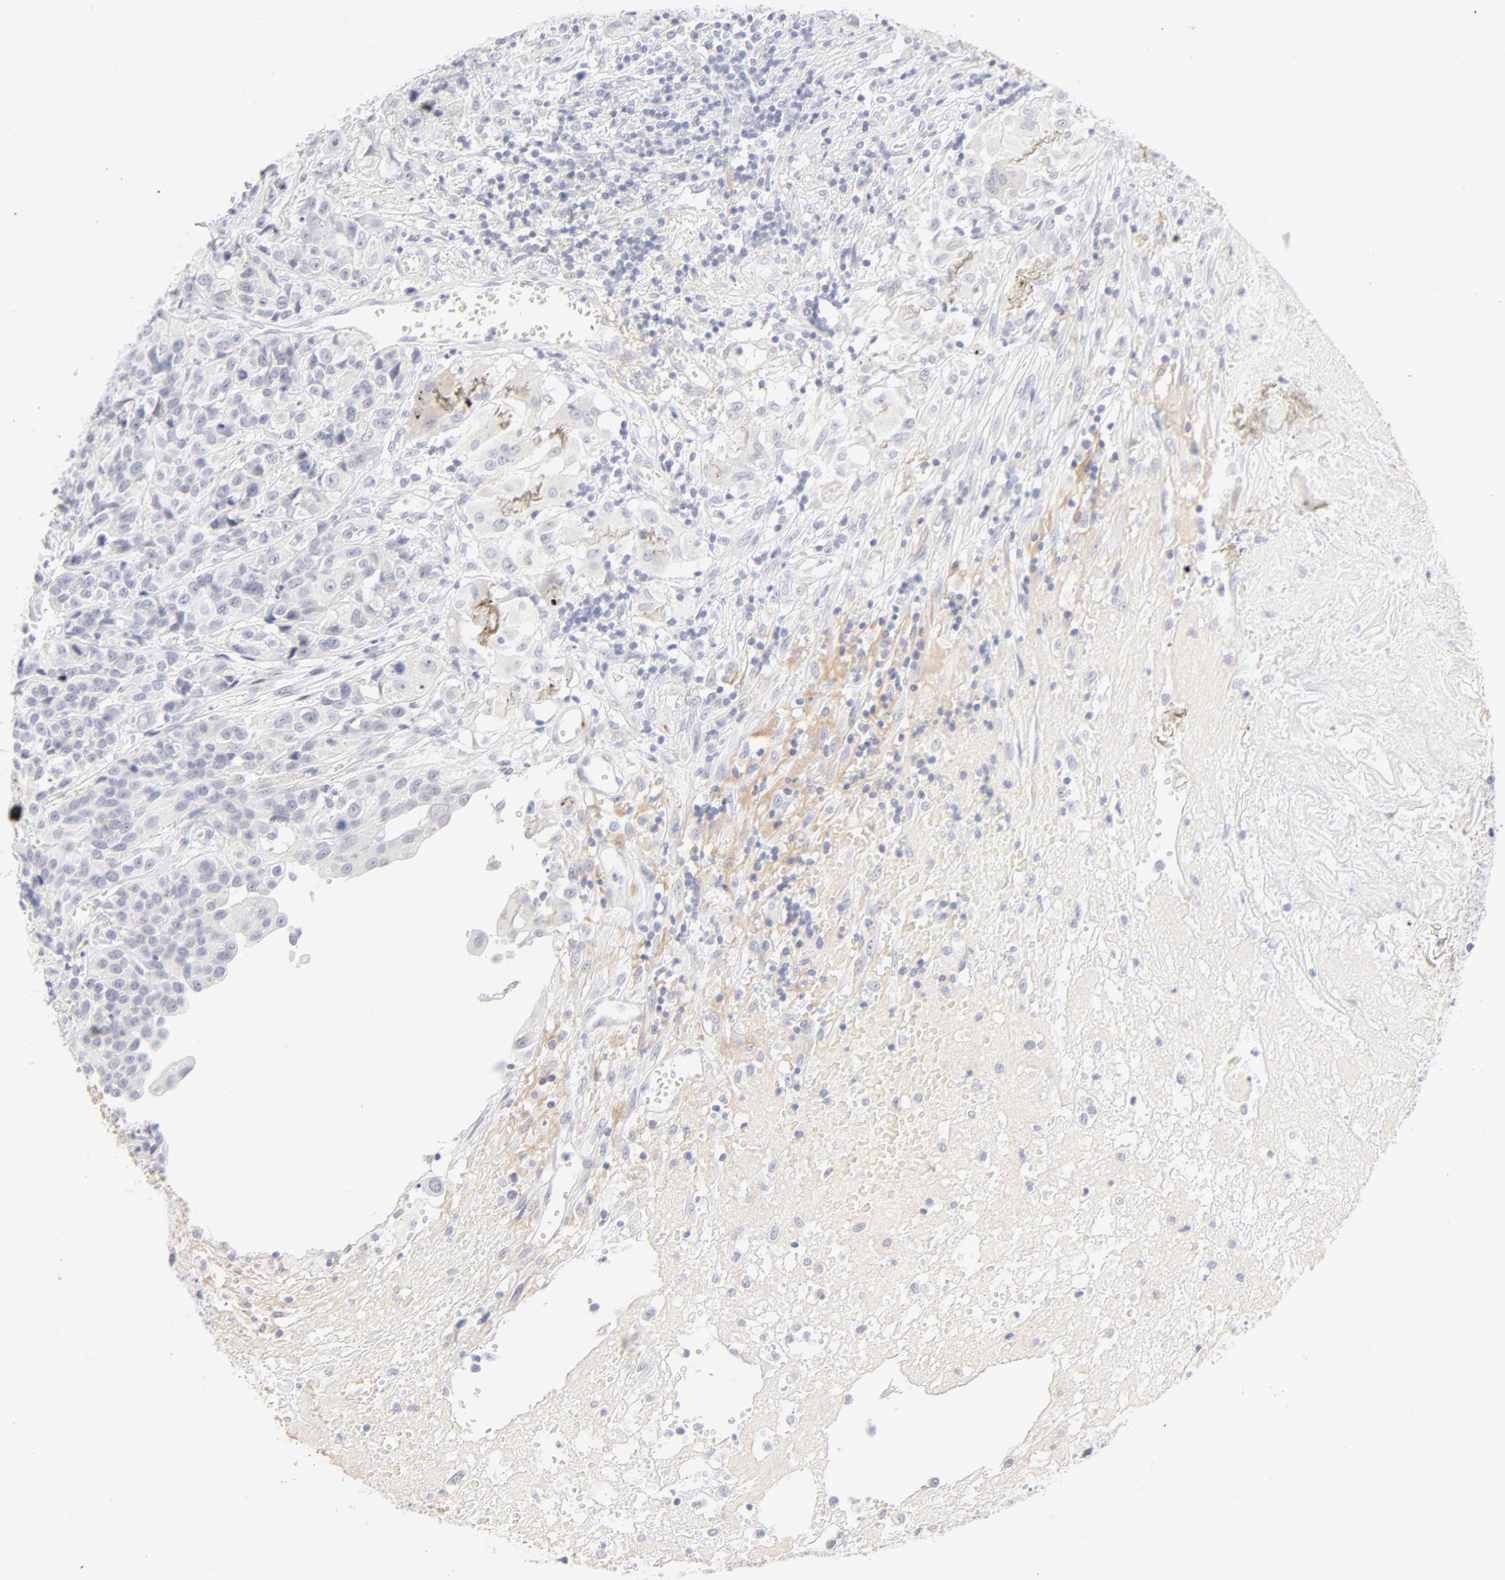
{"staining": {"intensity": "negative", "quantity": "none", "location": "none"}, "tissue": "urothelial cancer", "cell_type": "Tumor cells", "image_type": "cancer", "snomed": [{"axis": "morphology", "description": "Urothelial carcinoma, High grade"}, {"axis": "topography", "description": "Urinary bladder"}], "caption": "IHC of human urothelial carcinoma (high-grade) shows no expression in tumor cells.", "gene": "NPNT", "patient": {"sex": "female", "age": 81}}